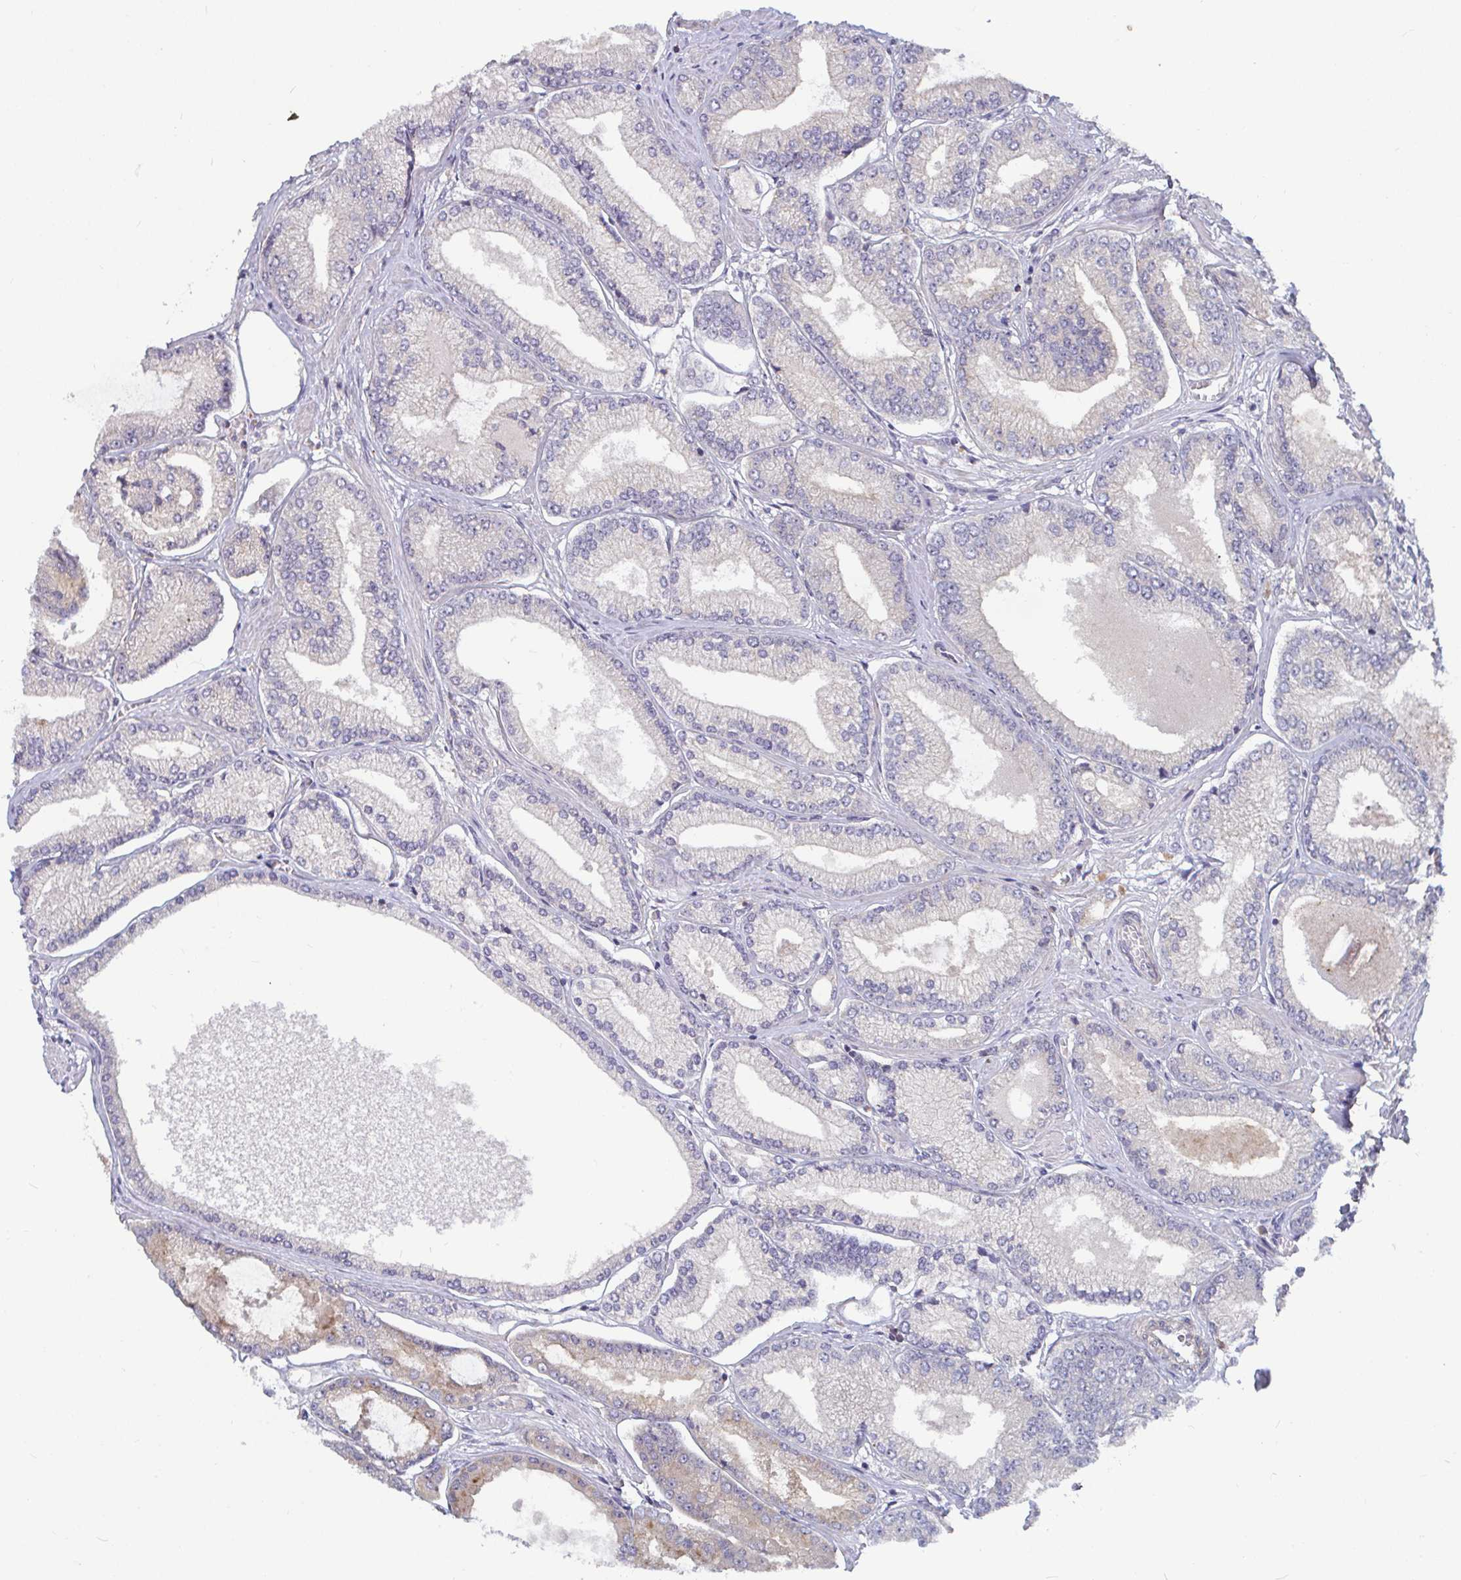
{"staining": {"intensity": "negative", "quantity": "none", "location": "none"}, "tissue": "prostate cancer", "cell_type": "Tumor cells", "image_type": "cancer", "snomed": [{"axis": "morphology", "description": "Adenocarcinoma, Low grade"}, {"axis": "topography", "description": "Prostate"}], "caption": "The micrograph demonstrates no staining of tumor cells in prostate low-grade adenocarcinoma.", "gene": "CDH18", "patient": {"sex": "male", "age": 55}}